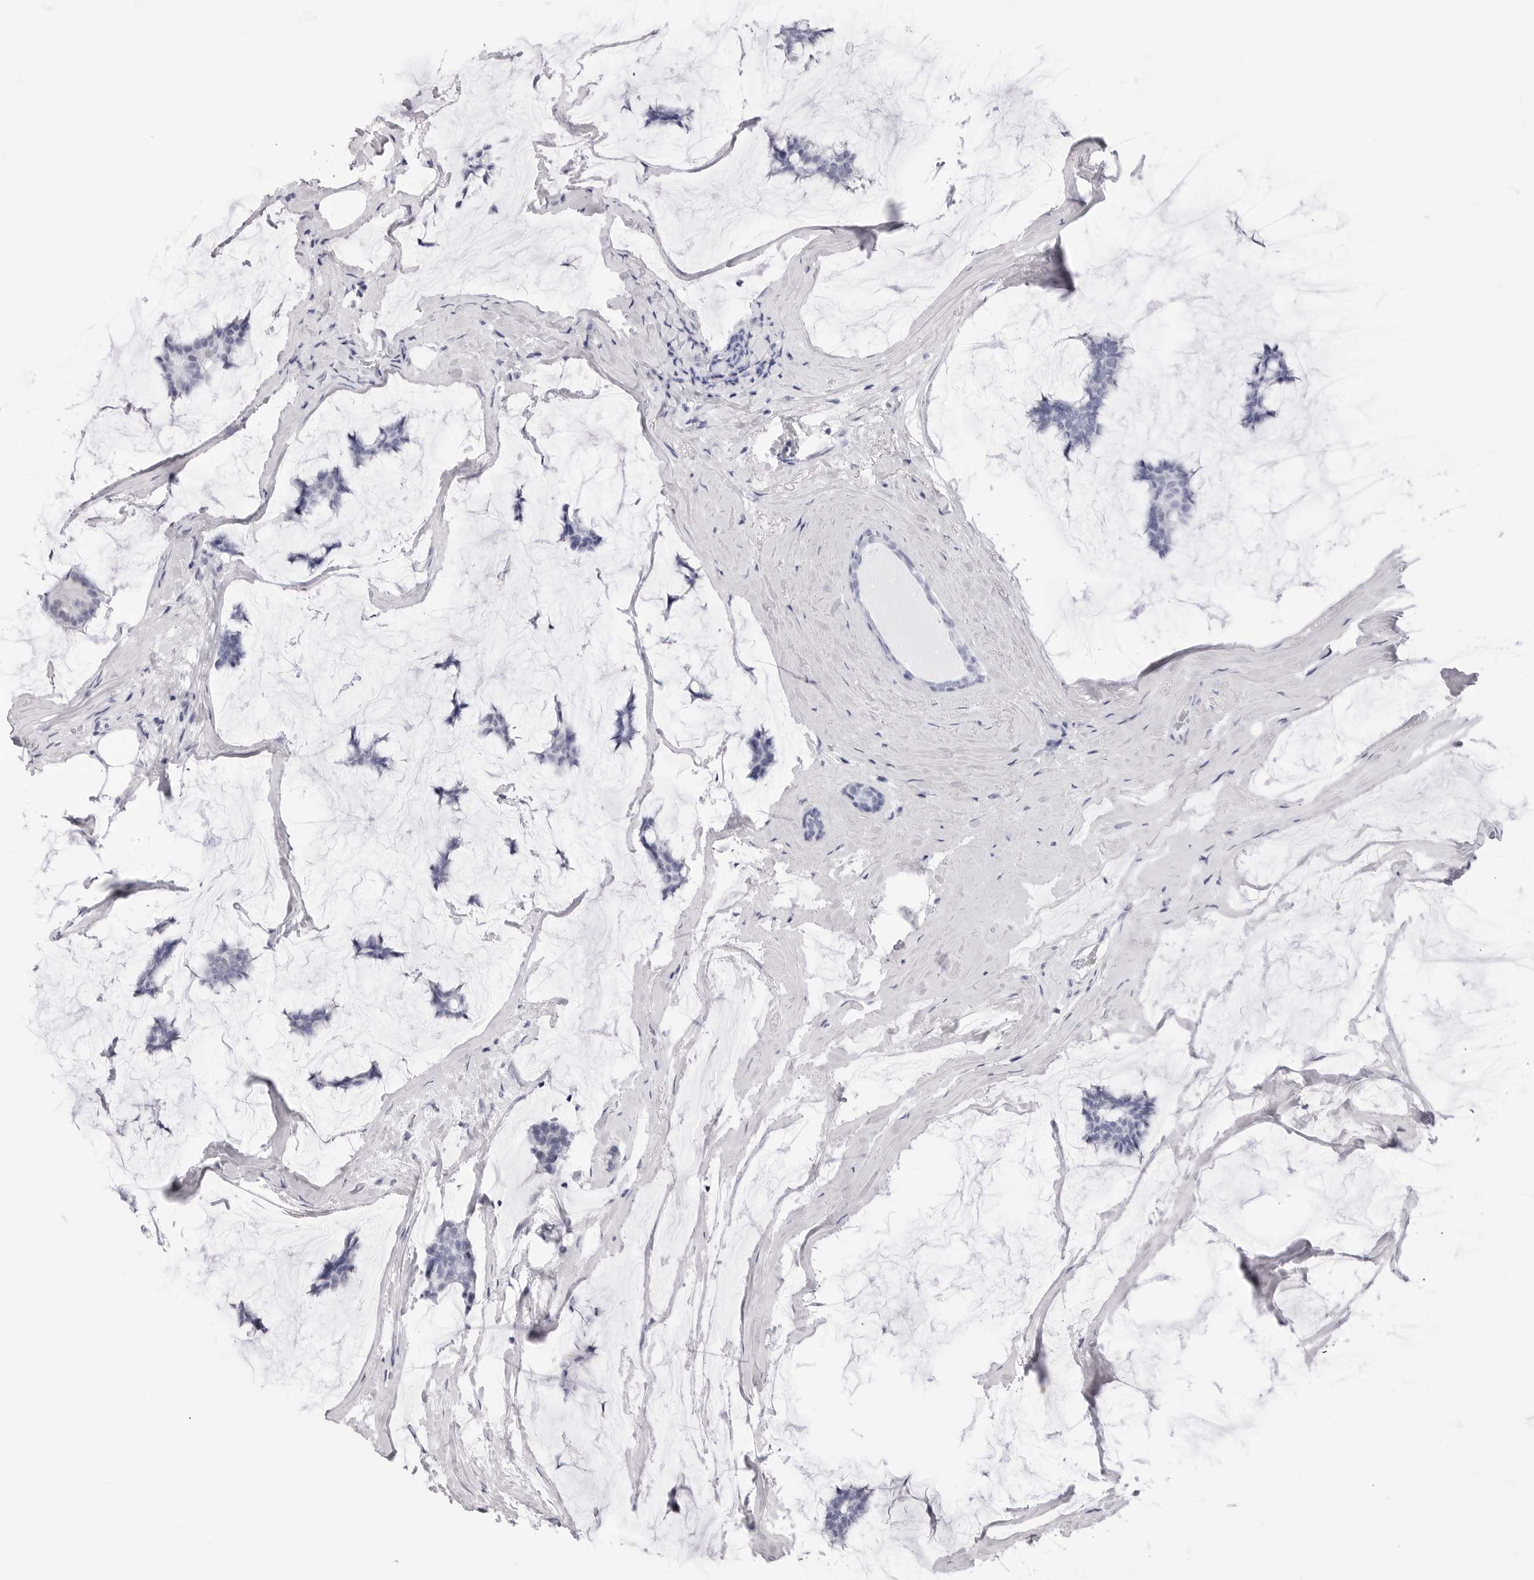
{"staining": {"intensity": "negative", "quantity": "none", "location": "none"}, "tissue": "breast cancer", "cell_type": "Tumor cells", "image_type": "cancer", "snomed": [{"axis": "morphology", "description": "Duct carcinoma"}, {"axis": "topography", "description": "Breast"}], "caption": "Immunohistochemistry photomicrograph of human breast invasive ductal carcinoma stained for a protein (brown), which demonstrates no positivity in tumor cells.", "gene": "TSSK1B", "patient": {"sex": "female", "age": 93}}